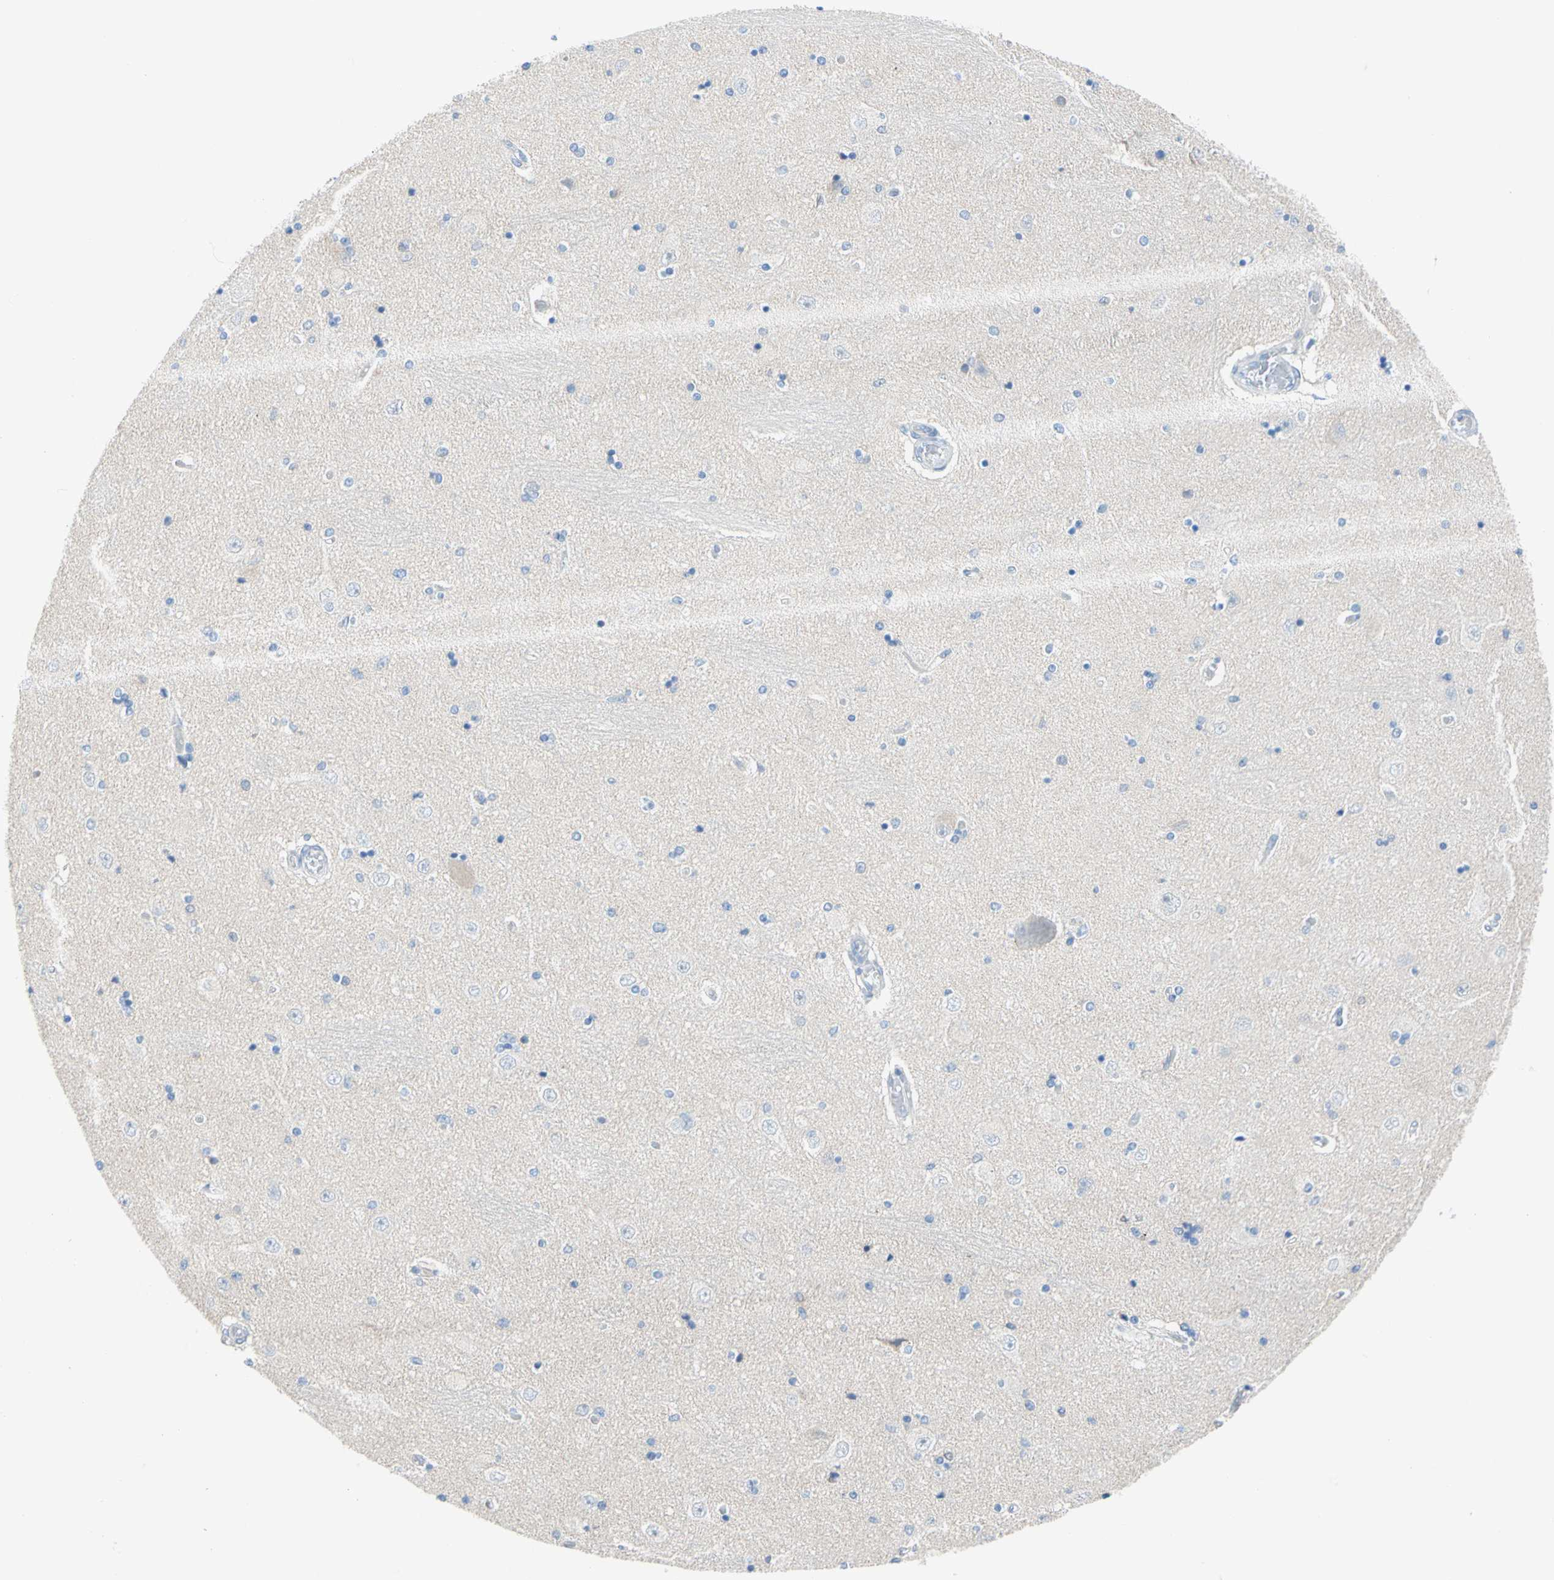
{"staining": {"intensity": "negative", "quantity": "none", "location": "none"}, "tissue": "hippocampus", "cell_type": "Glial cells", "image_type": "normal", "snomed": [{"axis": "morphology", "description": "Normal tissue, NOS"}, {"axis": "topography", "description": "Hippocampus"}], "caption": "Immunohistochemistry of unremarkable hippocampus exhibits no positivity in glial cells.", "gene": "PDPN", "patient": {"sex": "female", "age": 54}}